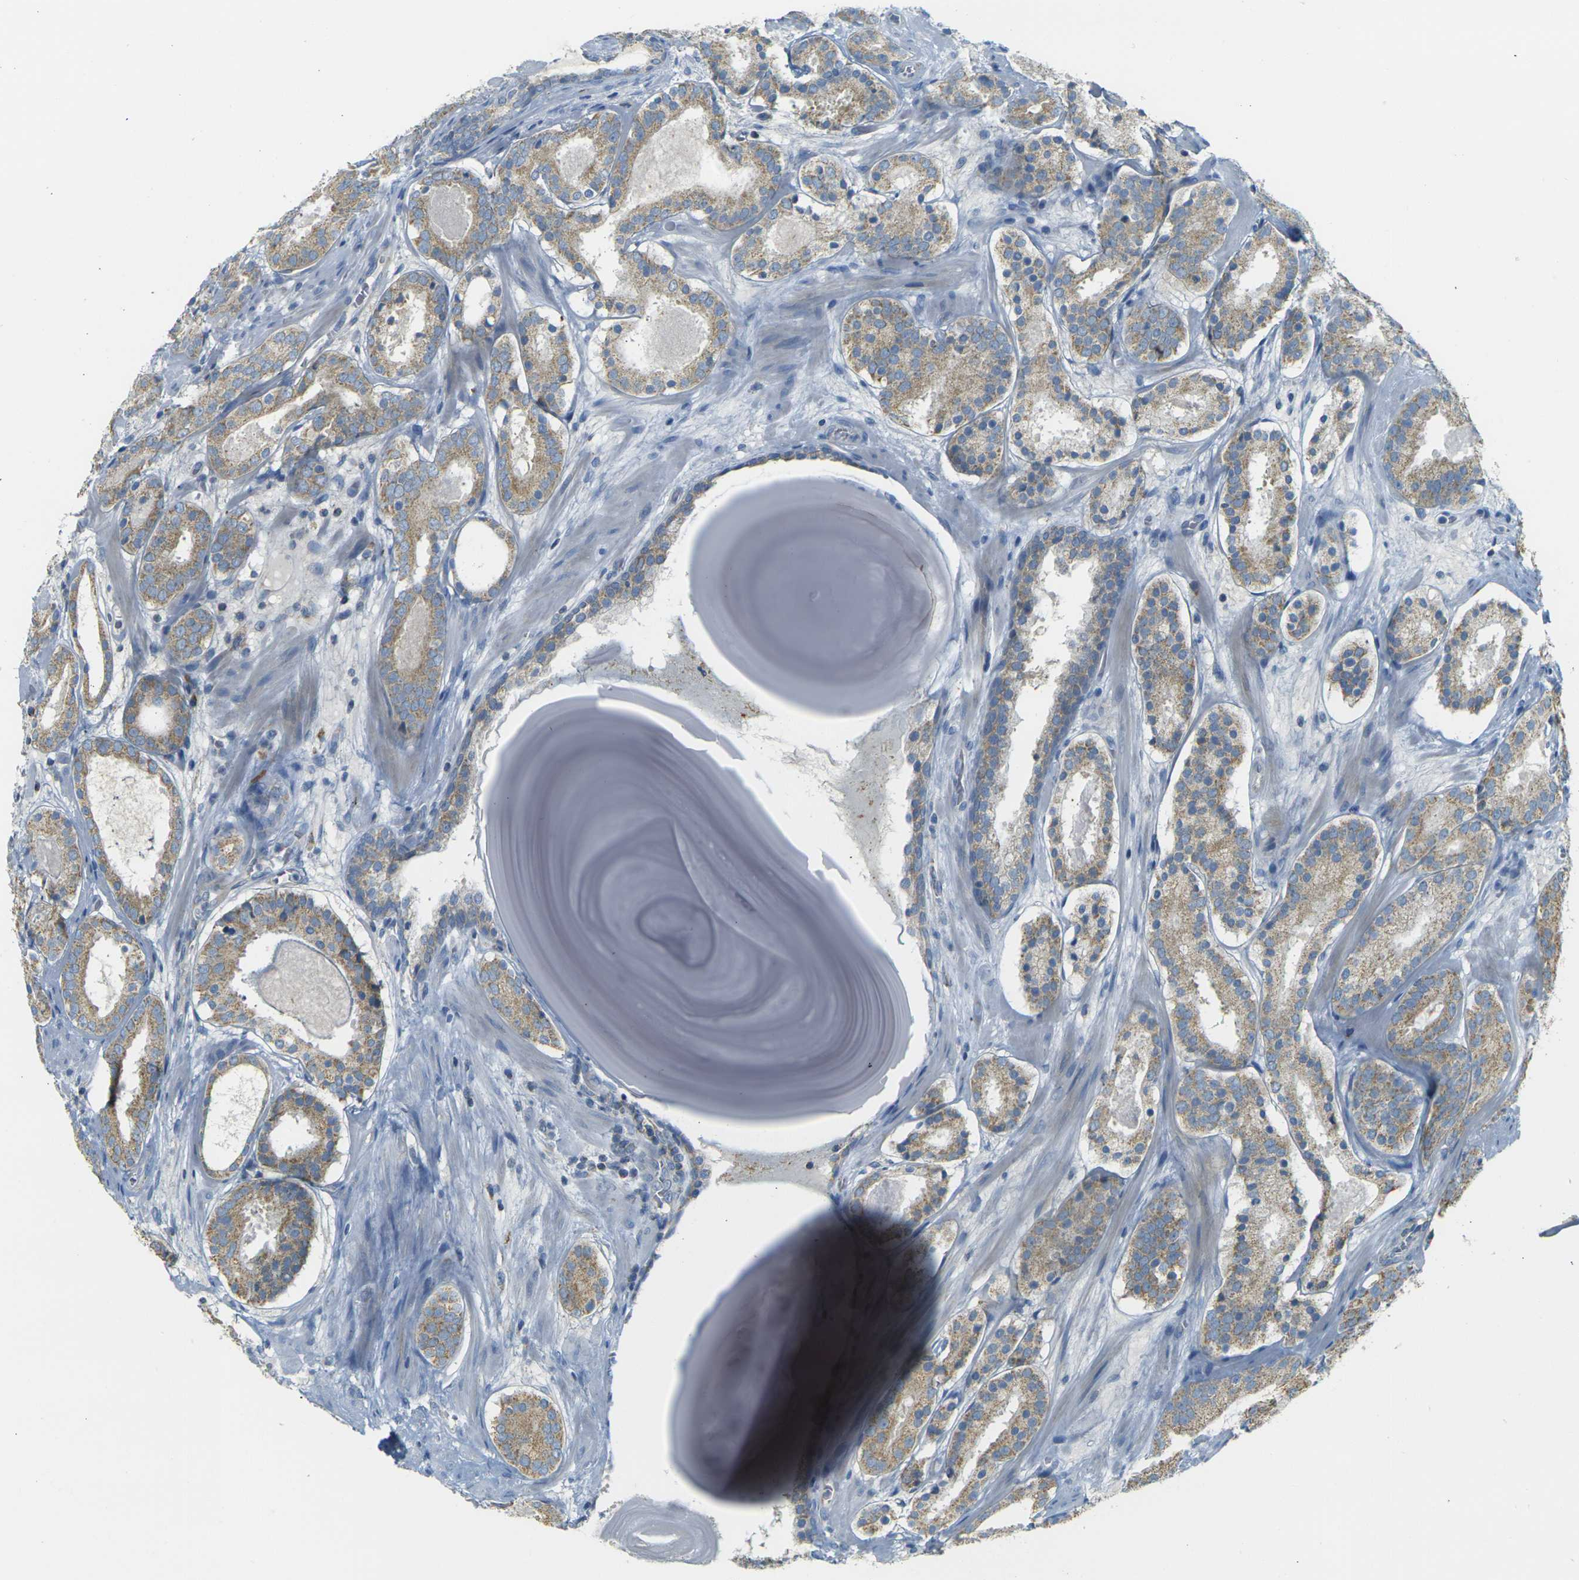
{"staining": {"intensity": "moderate", "quantity": ">75%", "location": "cytoplasmic/membranous"}, "tissue": "prostate cancer", "cell_type": "Tumor cells", "image_type": "cancer", "snomed": [{"axis": "morphology", "description": "Adenocarcinoma, Low grade"}, {"axis": "topography", "description": "Prostate"}], "caption": "A brown stain shows moderate cytoplasmic/membranous staining of a protein in prostate cancer (low-grade adenocarcinoma) tumor cells. The protein is stained brown, and the nuclei are stained in blue (DAB IHC with brightfield microscopy, high magnification).", "gene": "PARD6B", "patient": {"sex": "male", "age": 69}}